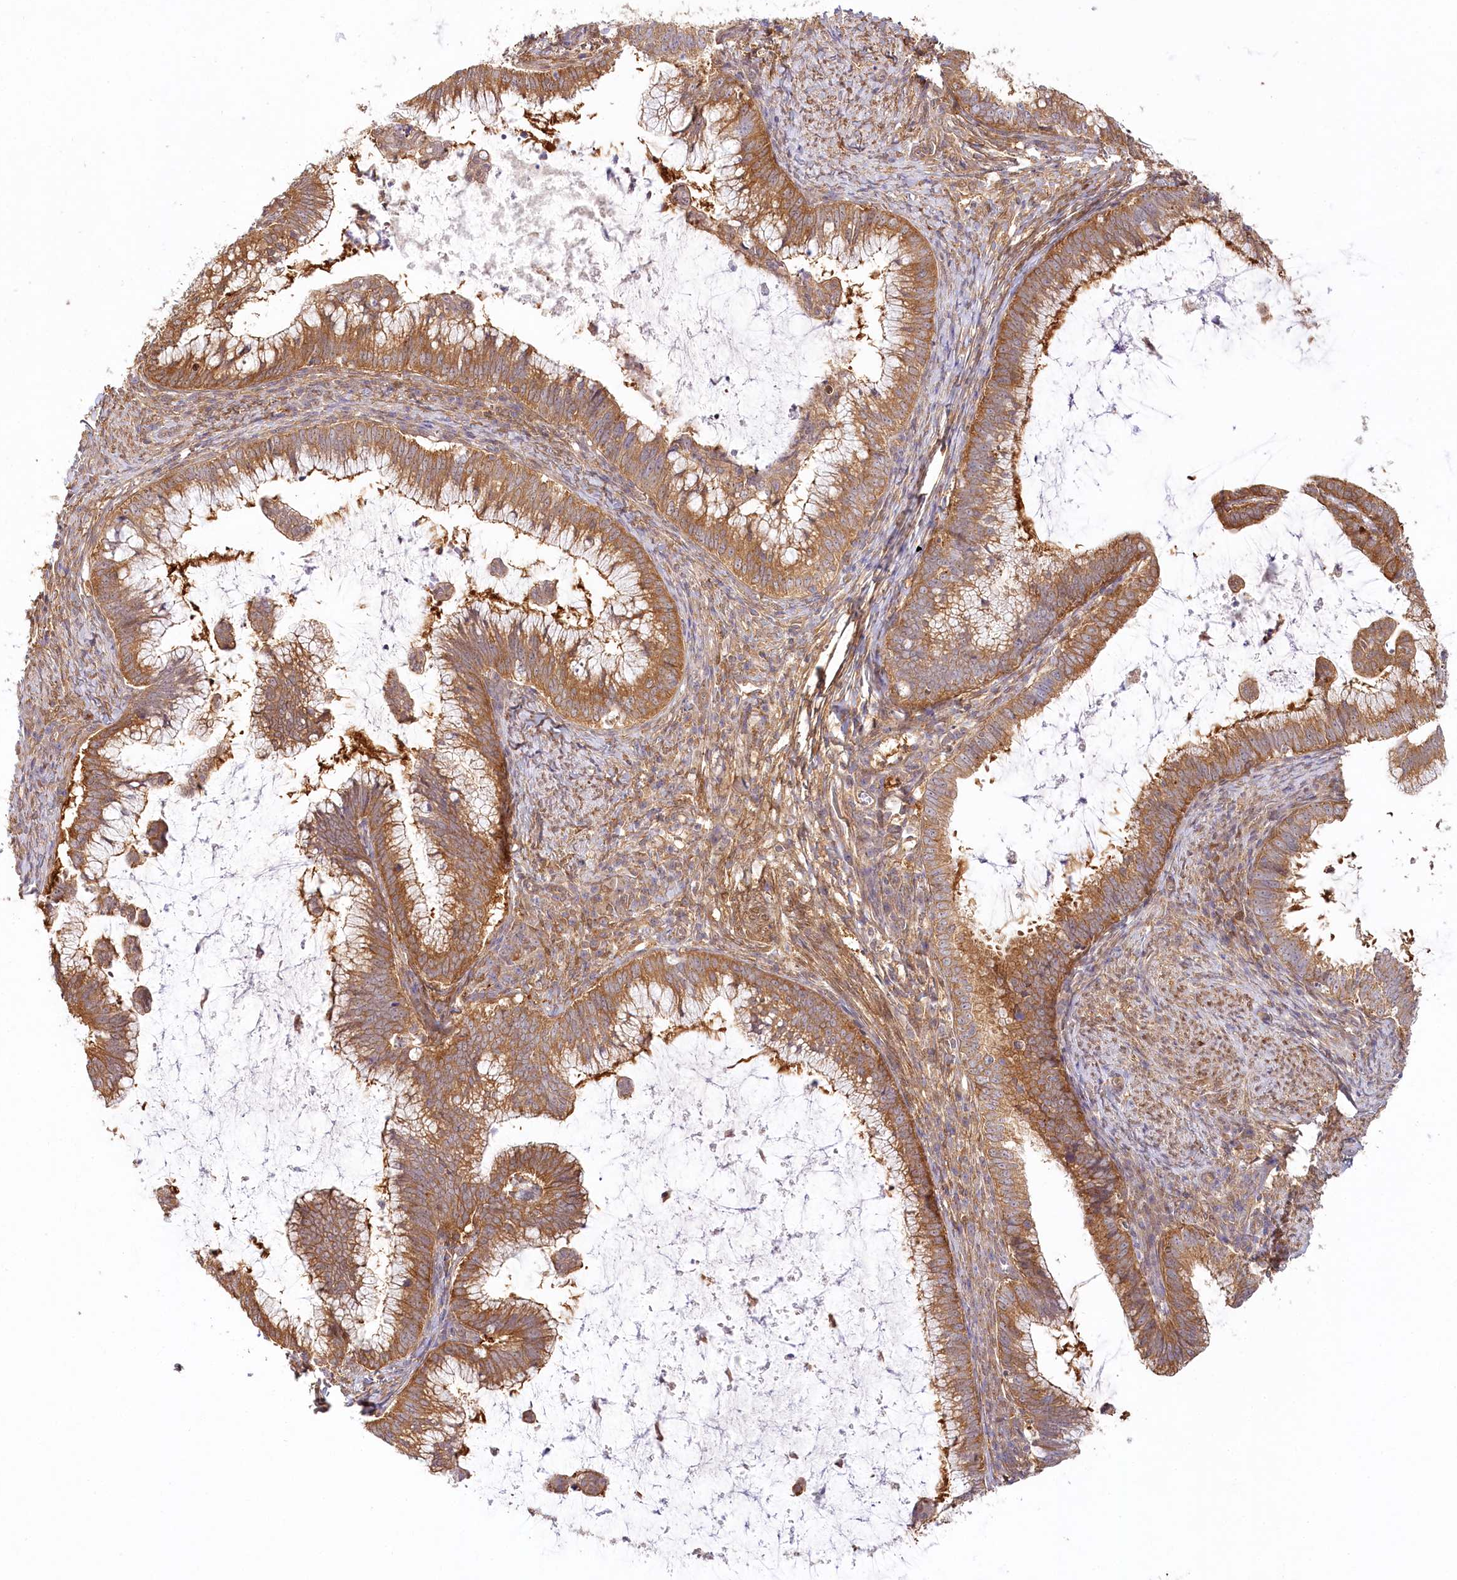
{"staining": {"intensity": "moderate", "quantity": ">75%", "location": "cytoplasmic/membranous"}, "tissue": "cervical cancer", "cell_type": "Tumor cells", "image_type": "cancer", "snomed": [{"axis": "morphology", "description": "Adenocarcinoma, NOS"}, {"axis": "topography", "description": "Cervix"}], "caption": "An immunohistochemistry (IHC) photomicrograph of tumor tissue is shown. Protein staining in brown highlights moderate cytoplasmic/membranous positivity in cervical cancer within tumor cells.", "gene": "INPP4B", "patient": {"sex": "female", "age": 36}}